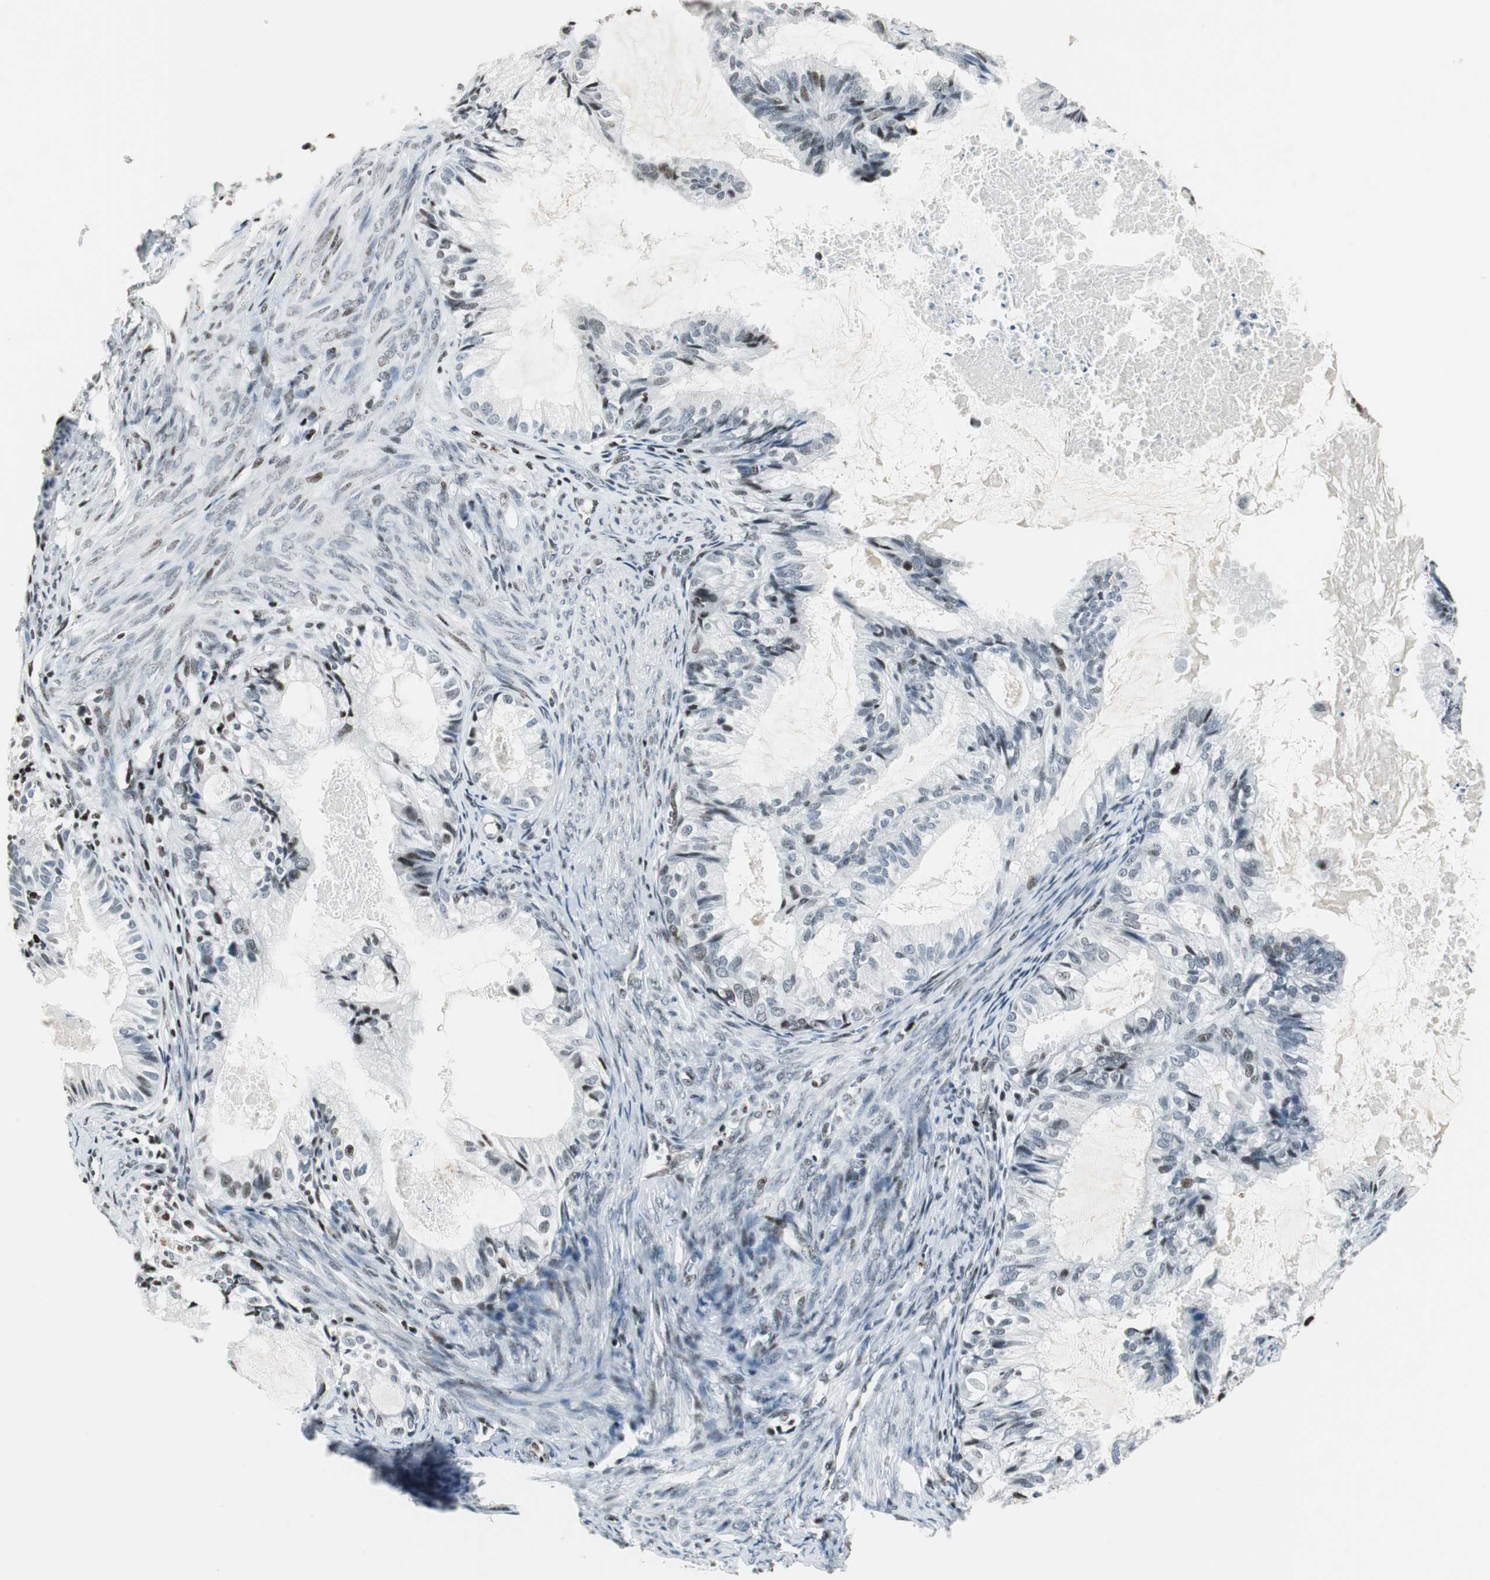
{"staining": {"intensity": "weak", "quantity": "<25%", "location": "nuclear"}, "tissue": "cervical cancer", "cell_type": "Tumor cells", "image_type": "cancer", "snomed": [{"axis": "morphology", "description": "Normal tissue, NOS"}, {"axis": "morphology", "description": "Adenocarcinoma, NOS"}, {"axis": "topography", "description": "Cervix"}, {"axis": "topography", "description": "Endometrium"}], "caption": "Micrograph shows no protein staining in tumor cells of adenocarcinoma (cervical) tissue.", "gene": "RBBP4", "patient": {"sex": "female", "age": 86}}